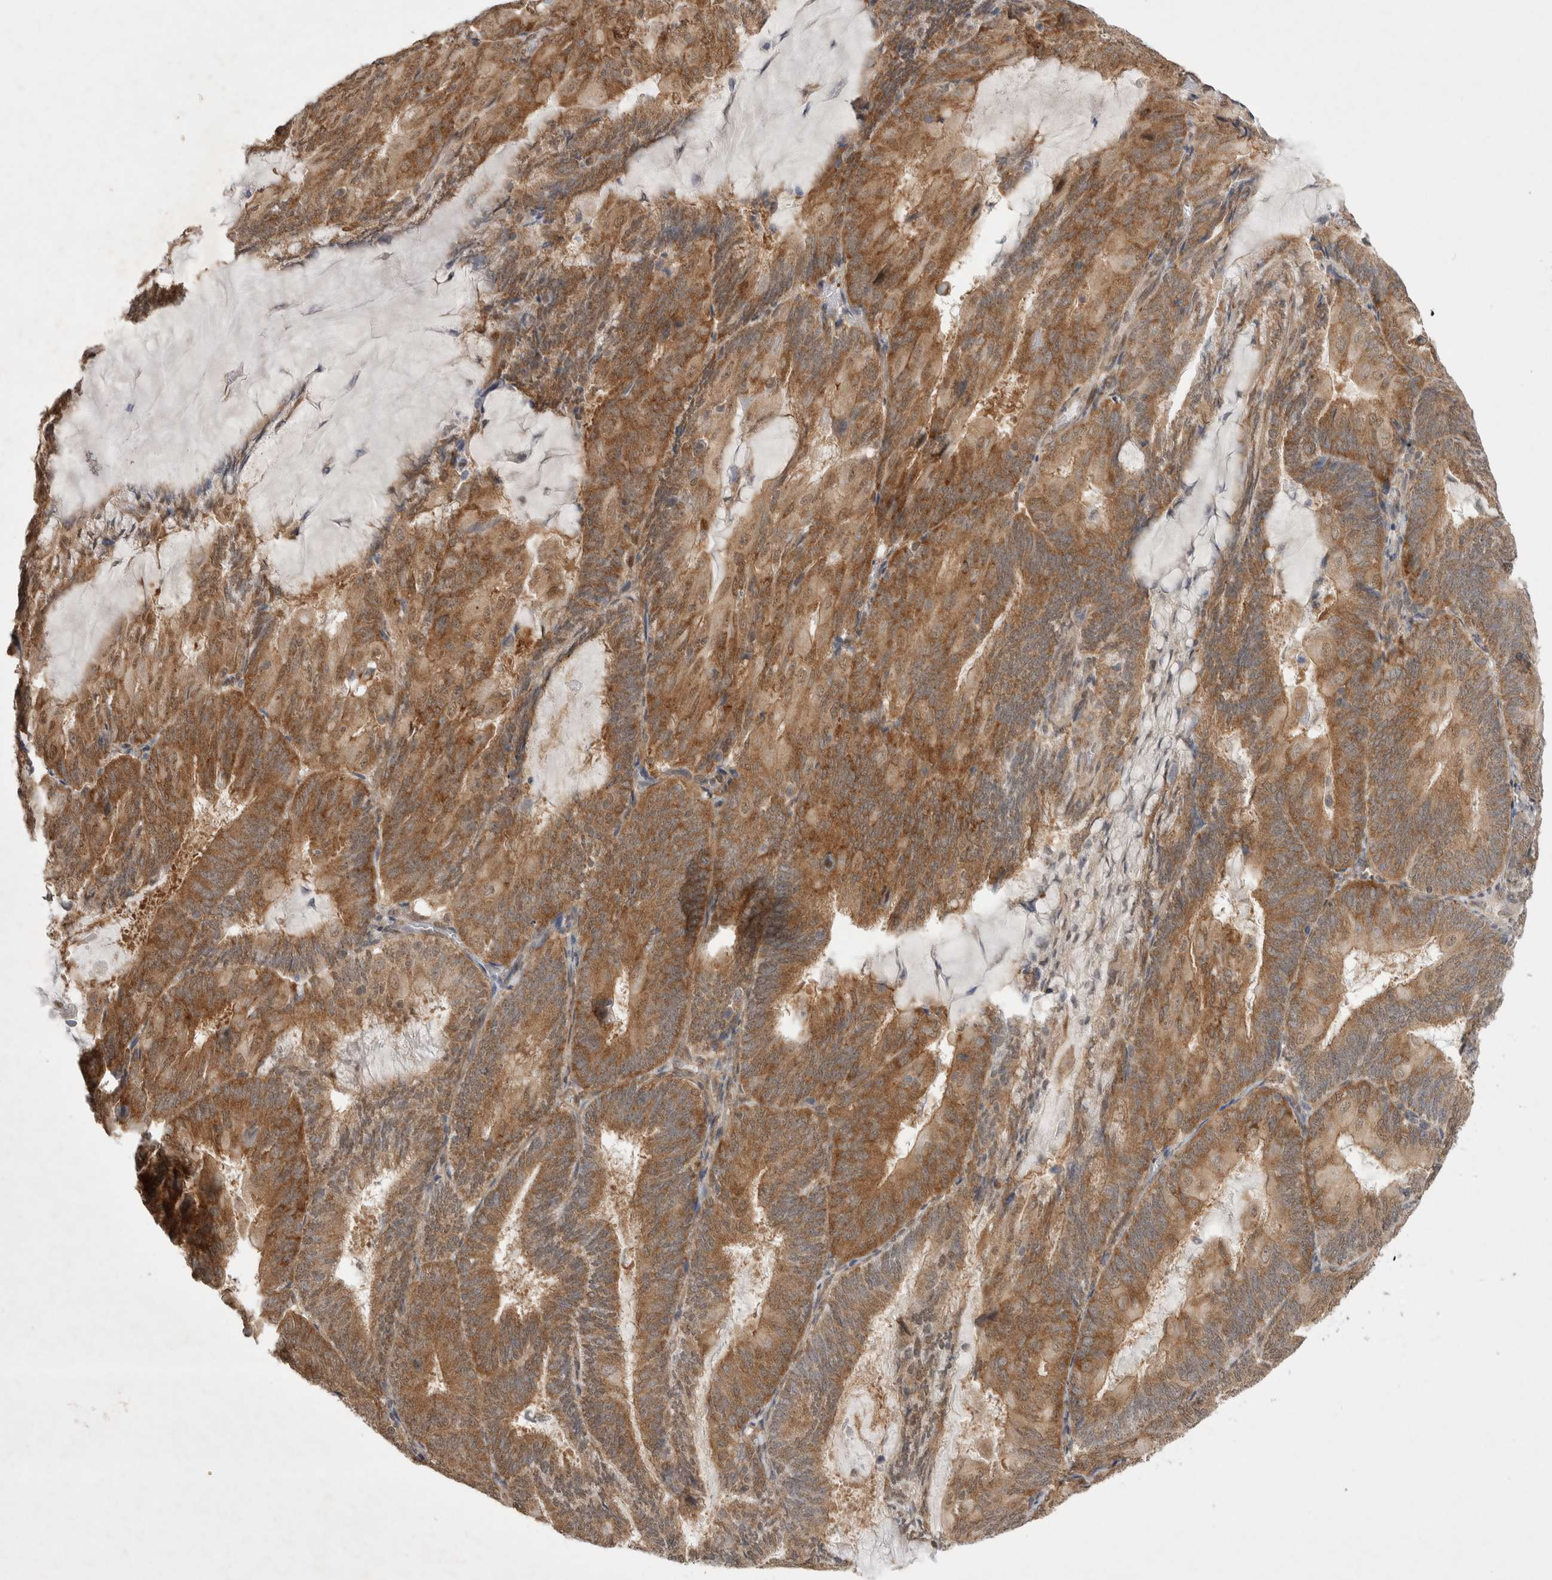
{"staining": {"intensity": "moderate", "quantity": ">75%", "location": "cytoplasmic/membranous"}, "tissue": "endometrial cancer", "cell_type": "Tumor cells", "image_type": "cancer", "snomed": [{"axis": "morphology", "description": "Adenocarcinoma, NOS"}, {"axis": "topography", "description": "Endometrium"}], "caption": "DAB (3,3'-diaminobenzidine) immunohistochemical staining of human endometrial cancer demonstrates moderate cytoplasmic/membranous protein positivity in approximately >75% of tumor cells.", "gene": "WIPF2", "patient": {"sex": "female", "age": 81}}